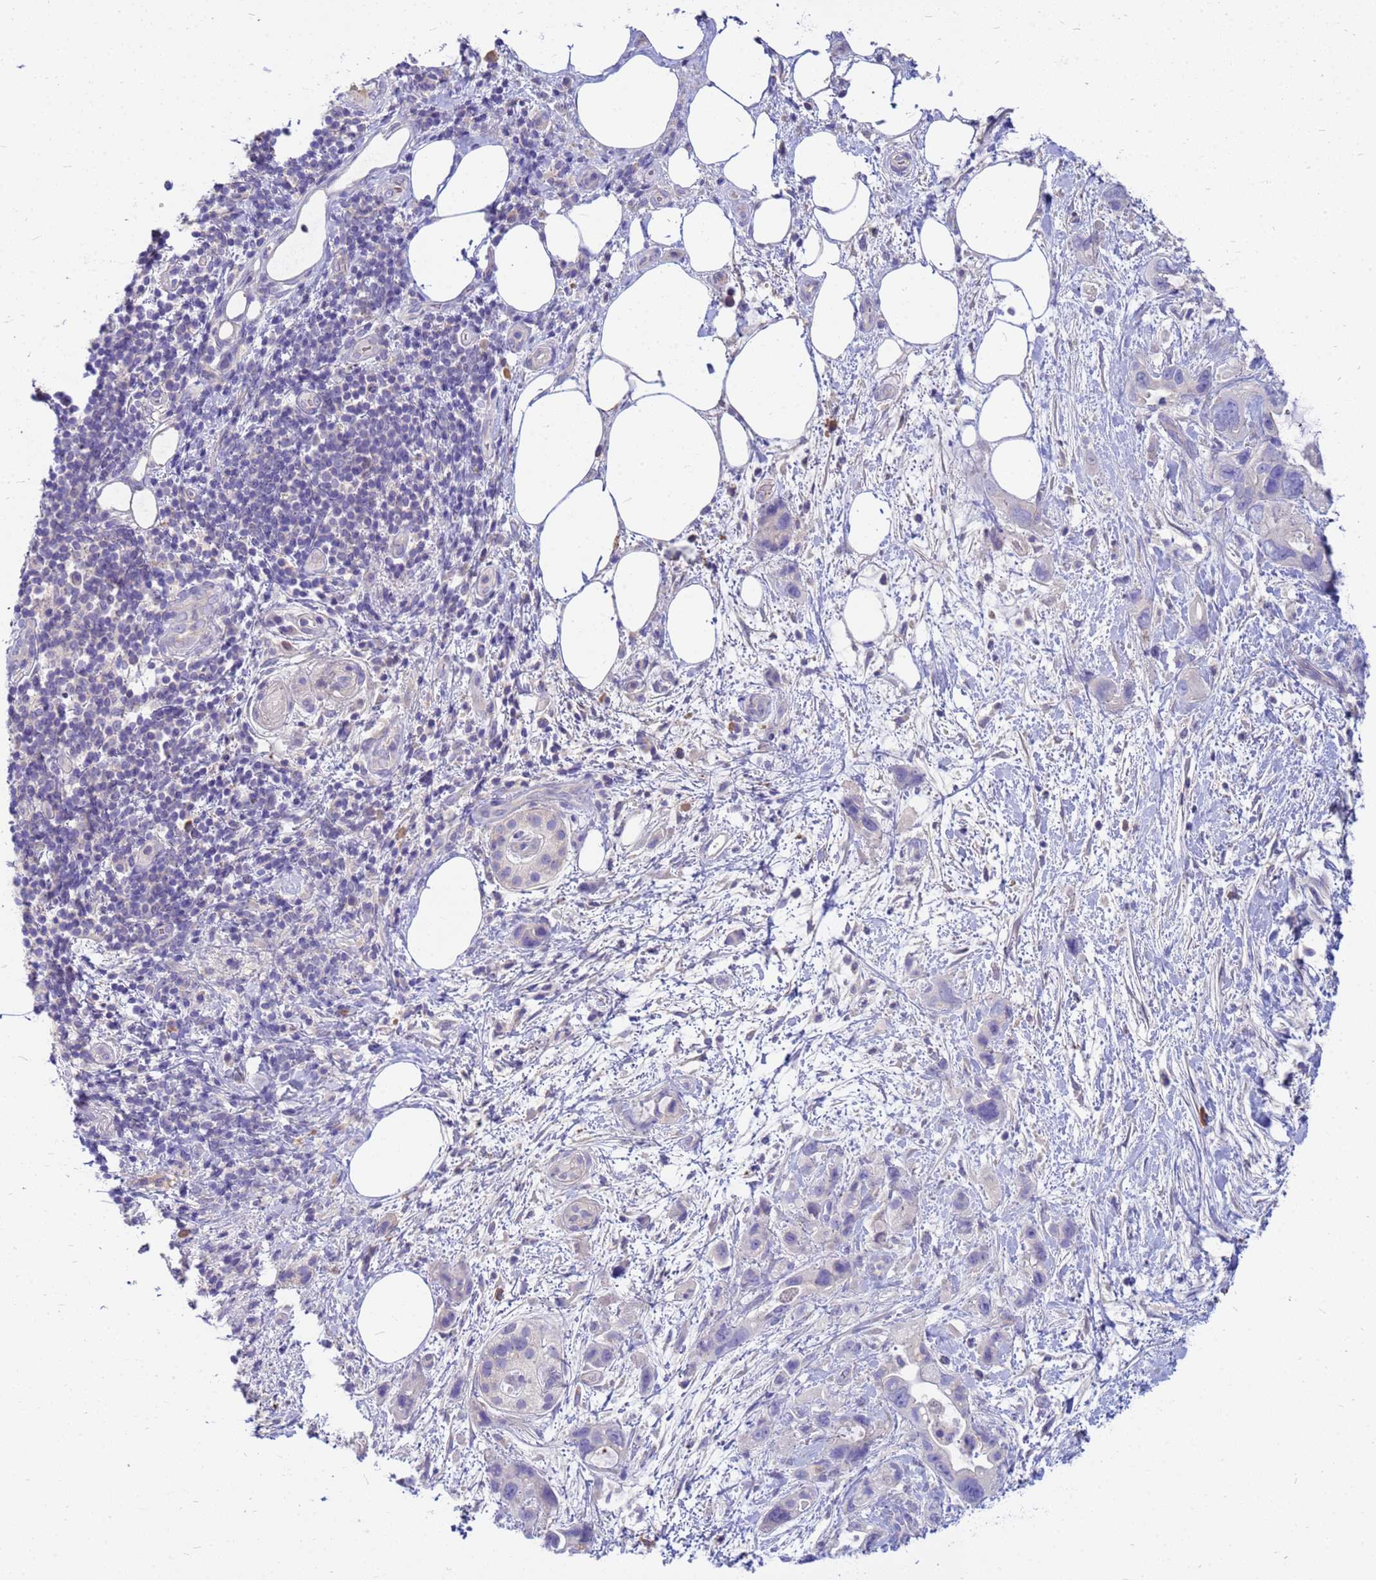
{"staining": {"intensity": "negative", "quantity": "none", "location": "none"}, "tissue": "pancreatic cancer", "cell_type": "Tumor cells", "image_type": "cancer", "snomed": [{"axis": "morphology", "description": "Adenocarcinoma, NOS"}, {"axis": "topography", "description": "Pancreas"}], "caption": "Pancreatic cancer stained for a protein using immunohistochemistry (IHC) reveals no expression tumor cells.", "gene": "DPRX", "patient": {"sex": "female", "age": 61}}